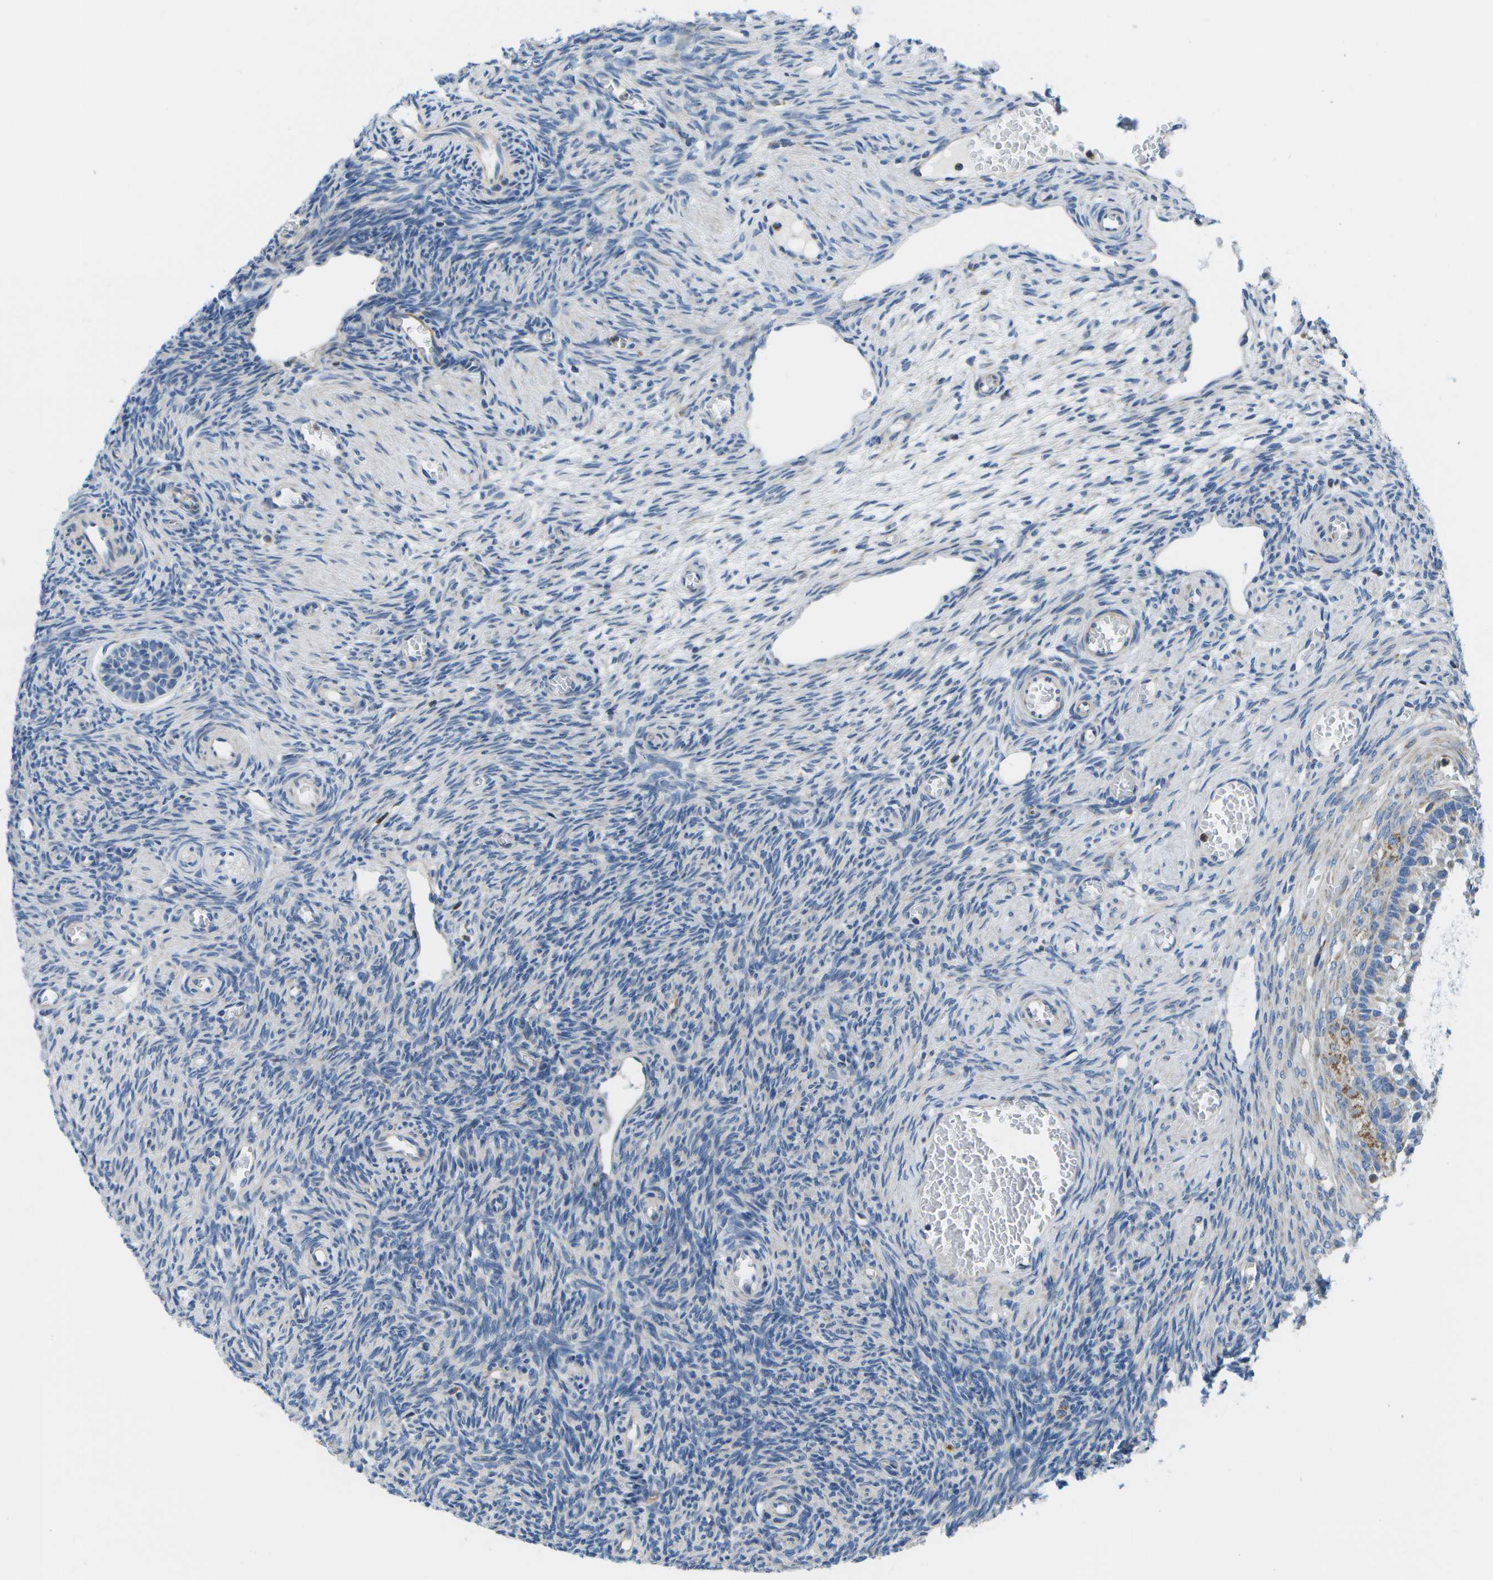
{"staining": {"intensity": "negative", "quantity": "none", "location": "none"}, "tissue": "ovary", "cell_type": "Ovarian stroma cells", "image_type": "normal", "snomed": [{"axis": "morphology", "description": "Normal tissue, NOS"}, {"axis": "topography", "description": "Ovary"}], "caption": "Benign ovary was stained to show a protein in brown. There is no significant positivity in ovarian stroma cells. (Brightfield microscopy of DAB (3,3'-diaminobenzidine) IHC at high magnification).", "gene": "GDF5", "patient": {"sex": "female", "age": 27}}